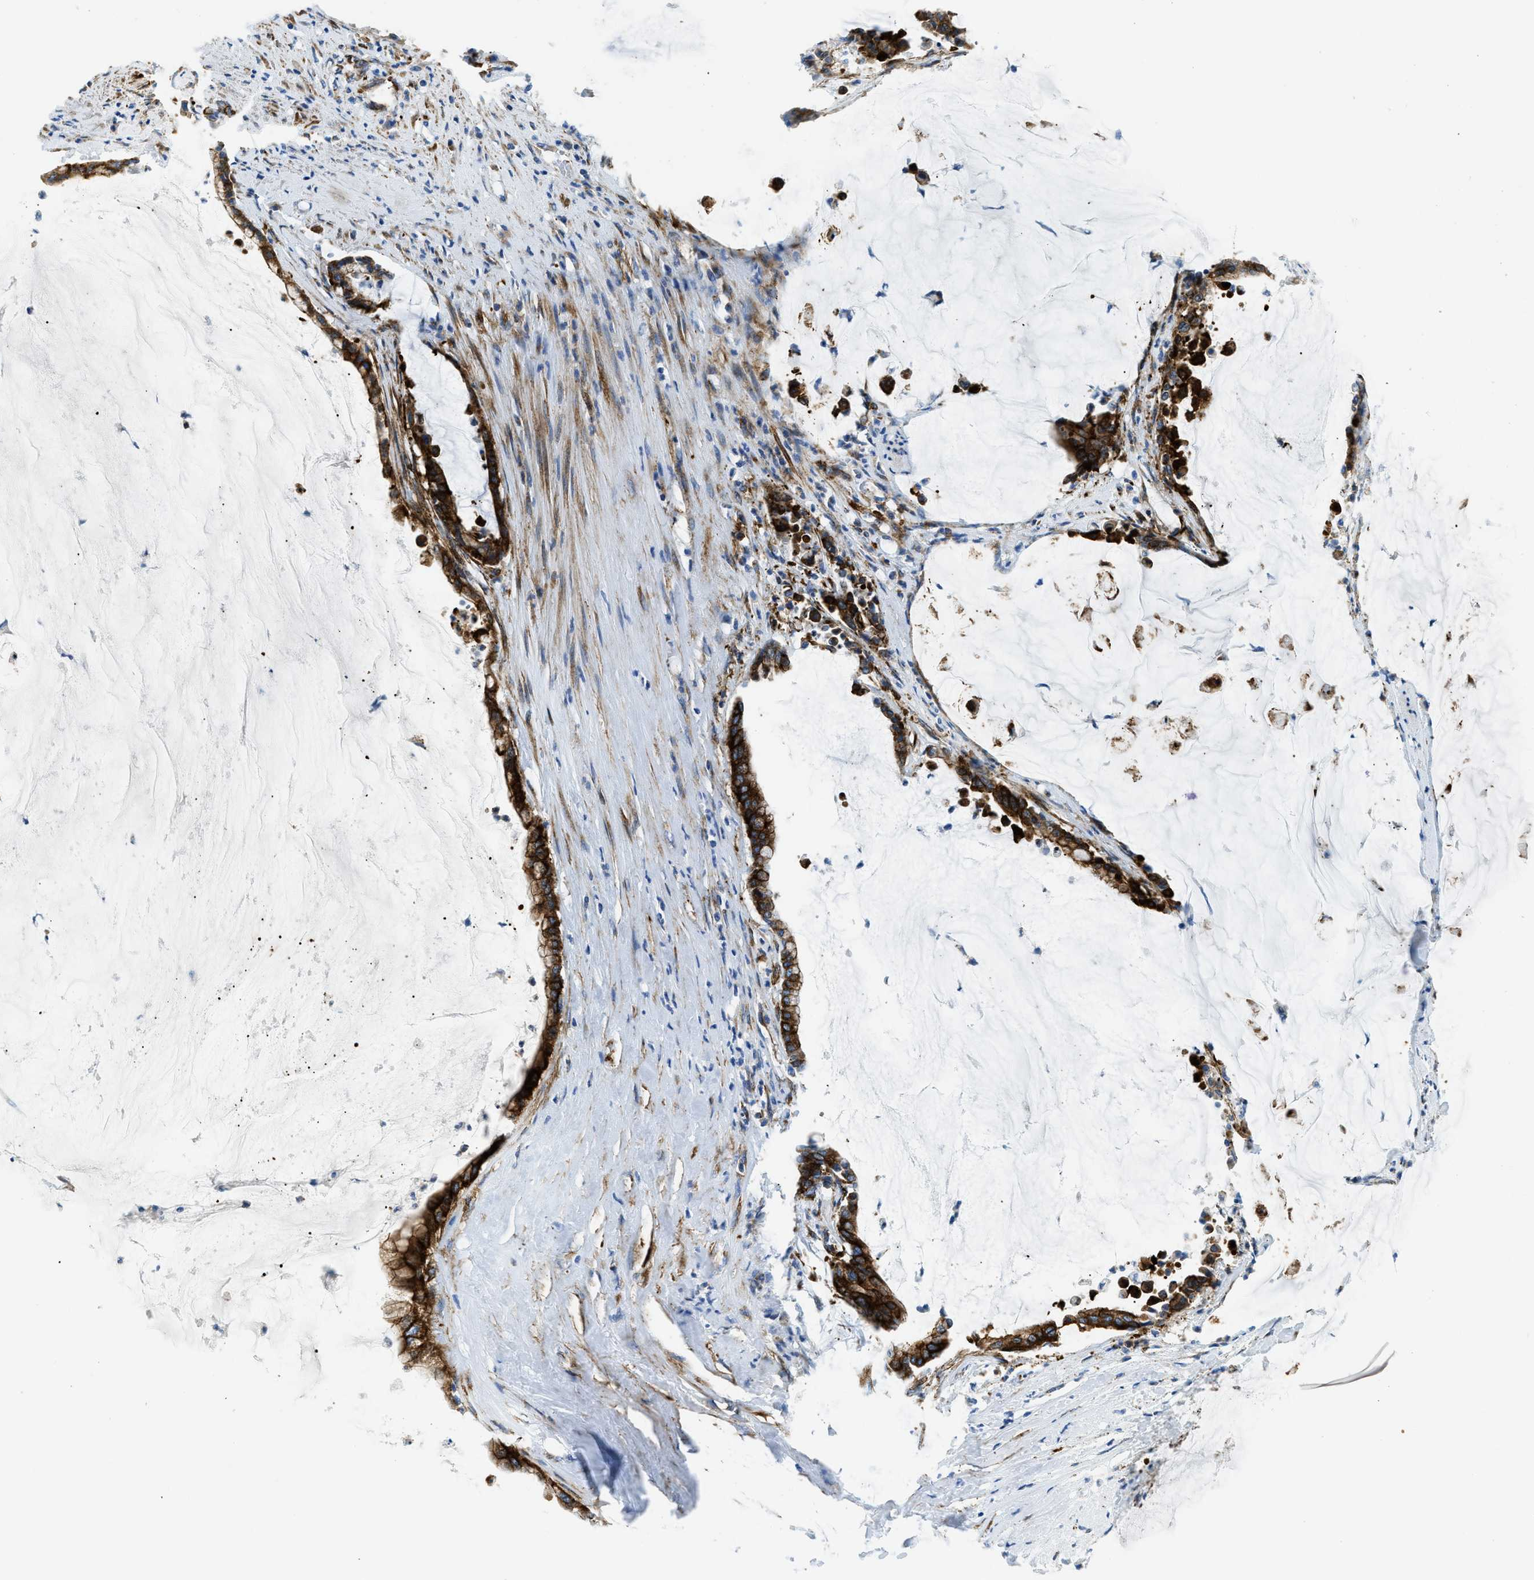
{"staining": {"intensity": "strong", "quantity": ">75%", "location": "cytoplasmic/membranous"}, "tissue": "pancreatic cancer", "cell_type": "Tumor cells", "image_type": "cancer", "snomed": [{"axis": "morphology", "description": "Adenocarcinoma, NOS"}, {"axis": "topography", "description": "Pancreas"}], "caption": "Brown immunohistochemical staining in pancreatic cancer (adenocarcinoma) displays strong cytoplasmic/membranous expression in about >75% of tumor cells.", "gene": "CUTA", "patient": {"sex": "male", "age": 41}}